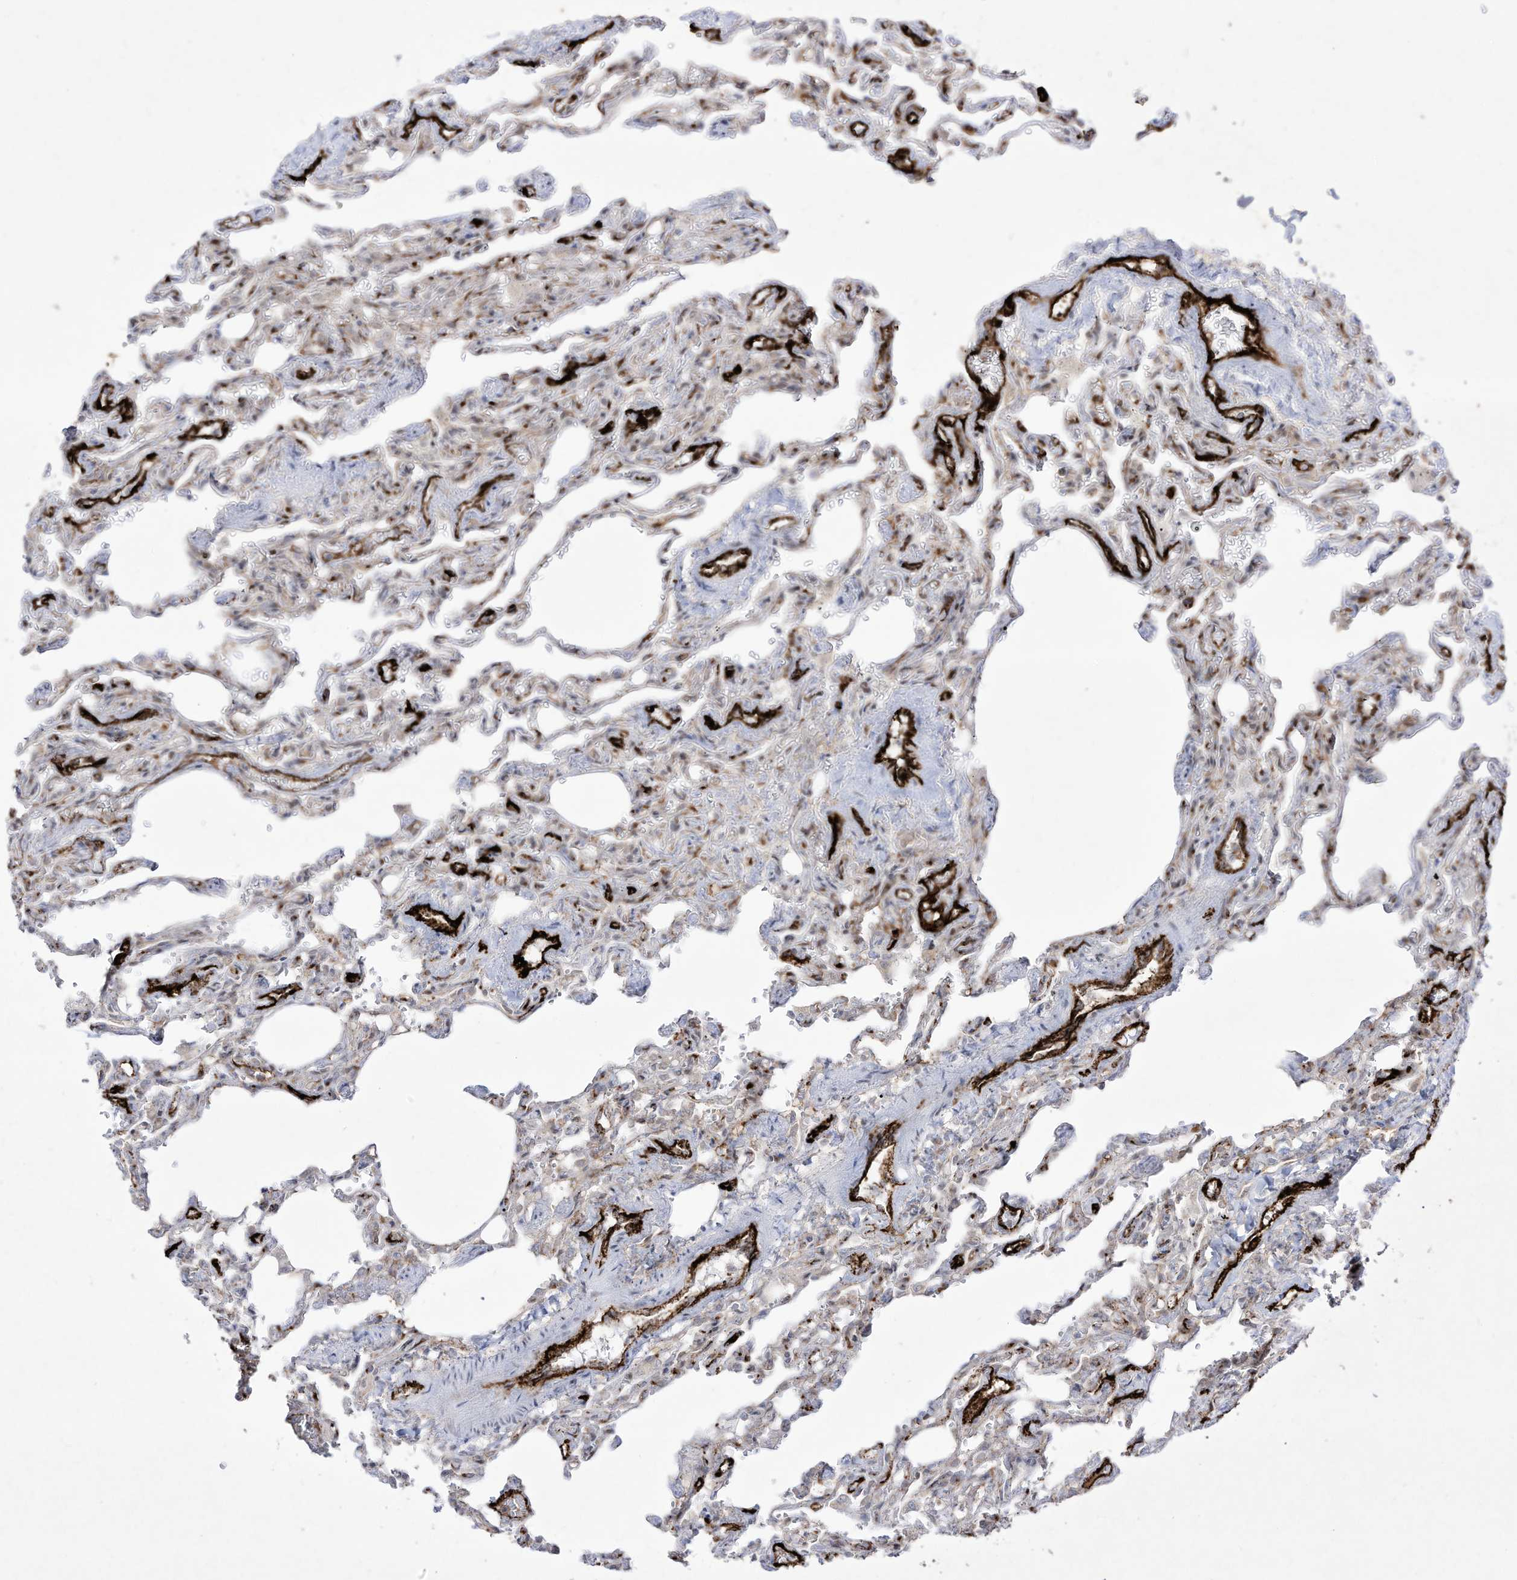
{"staining": {"intensity": "negative", "quantity": "none", "location": "none"}, "tissue": "lung", "cell_type": "Alveolar cells", "image_type": "normal", "snomed": [{"axis": "morphology", "description": "Normal tissue, NOS"}, {"axis": "topography", "description": "Lung"}], "caption": "IHC of unremarkable human lung displays no staining in alveolar cells. (DAB IHC, high magnification).", "gene": "ZGRF1", "patient": {"sex": "male", "age": 21}}